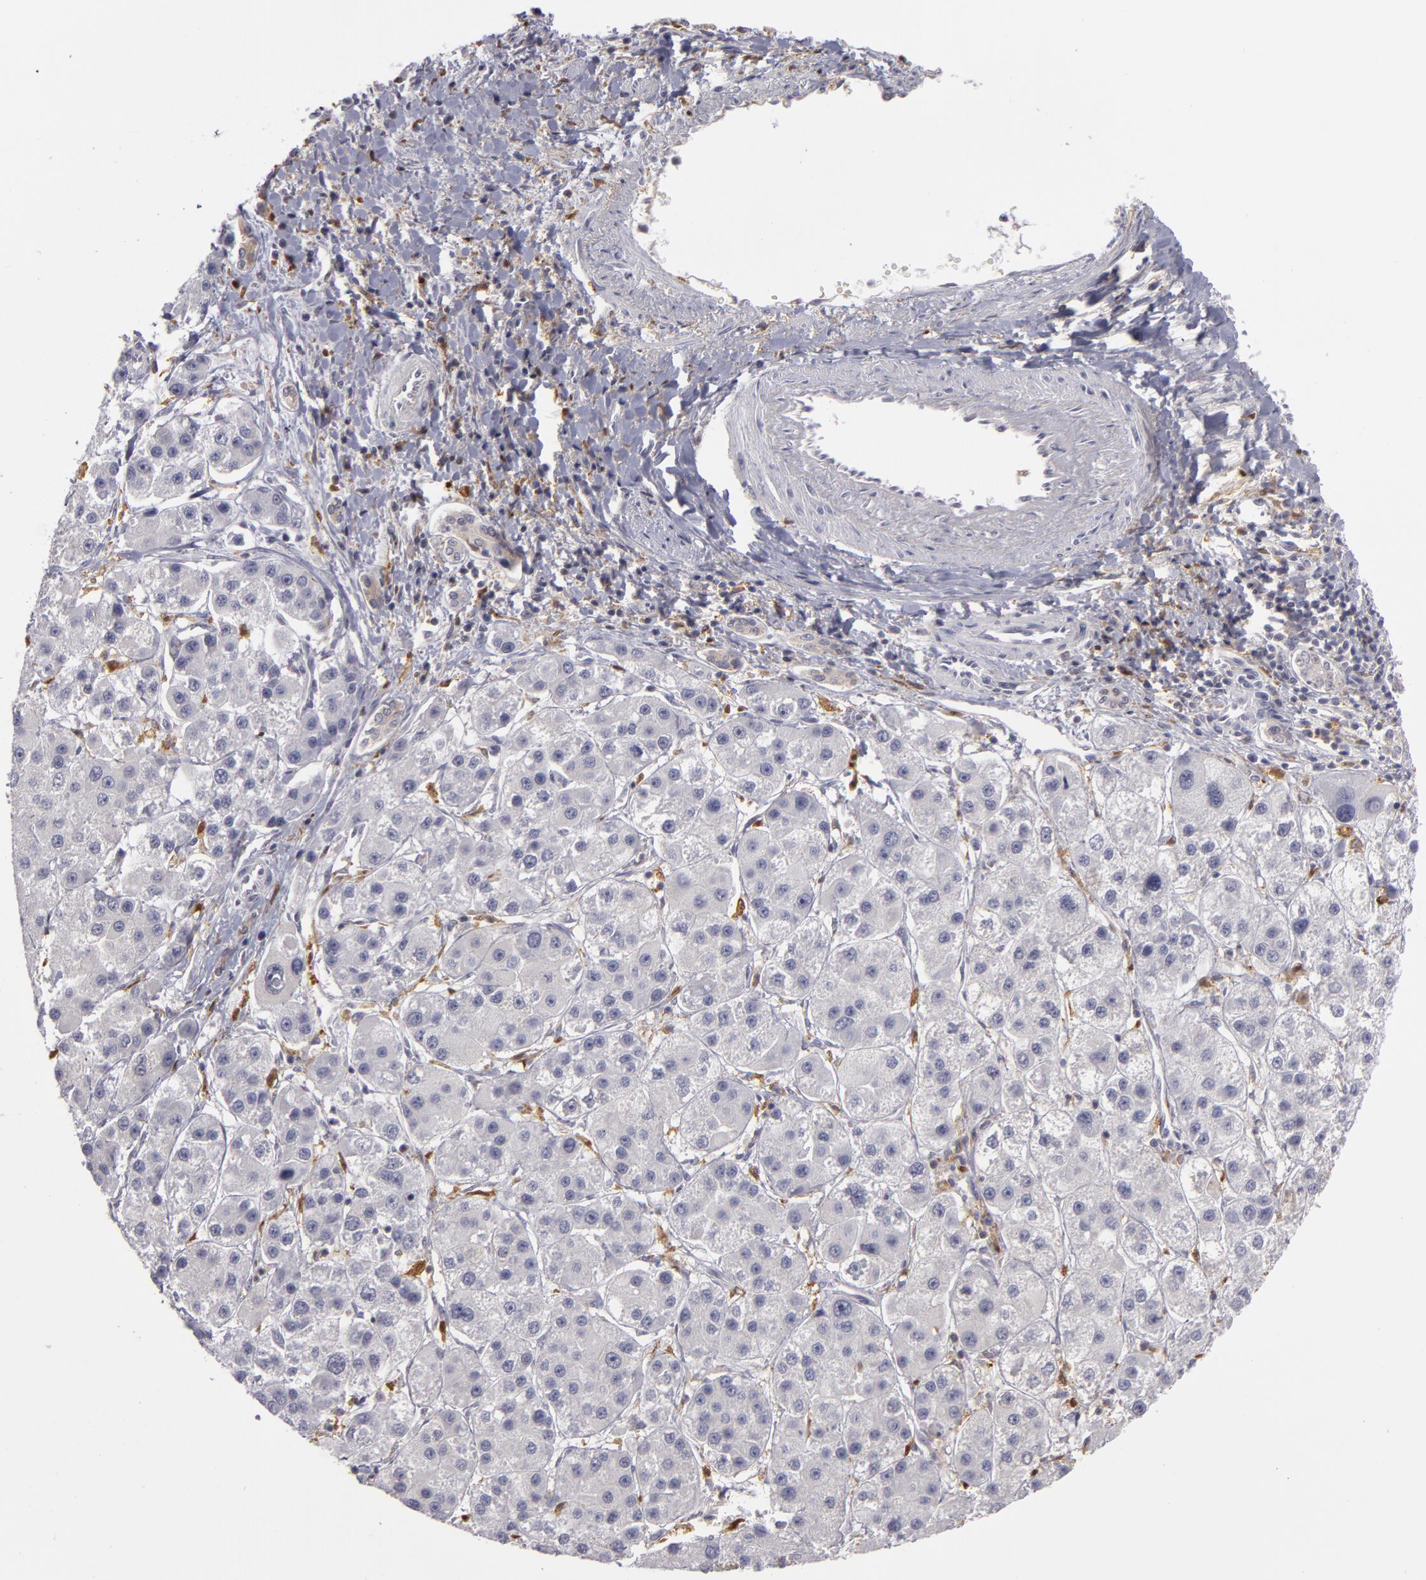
{"staining": {"intensity": "negative", "quantity": "none", "location": "none"}, "tissue": "liver cancer", "cell_type": "Tumor cells", "image_type": "cancer", "snomed": [{"axis": "morphology", "description": "Carcinoma, Hepatocellular, NOS"}, {"axis": "topography", "description": "Liver"}], "caption": "This image is of liver cancer stained with immunohistochemistry (IHC) to label a protein in brown with the nuclei are counter-stained blue. There is no positivity in tumor cells.", "gene": "GNPDA1", "patient": {"sex": "female", "age": 85}}